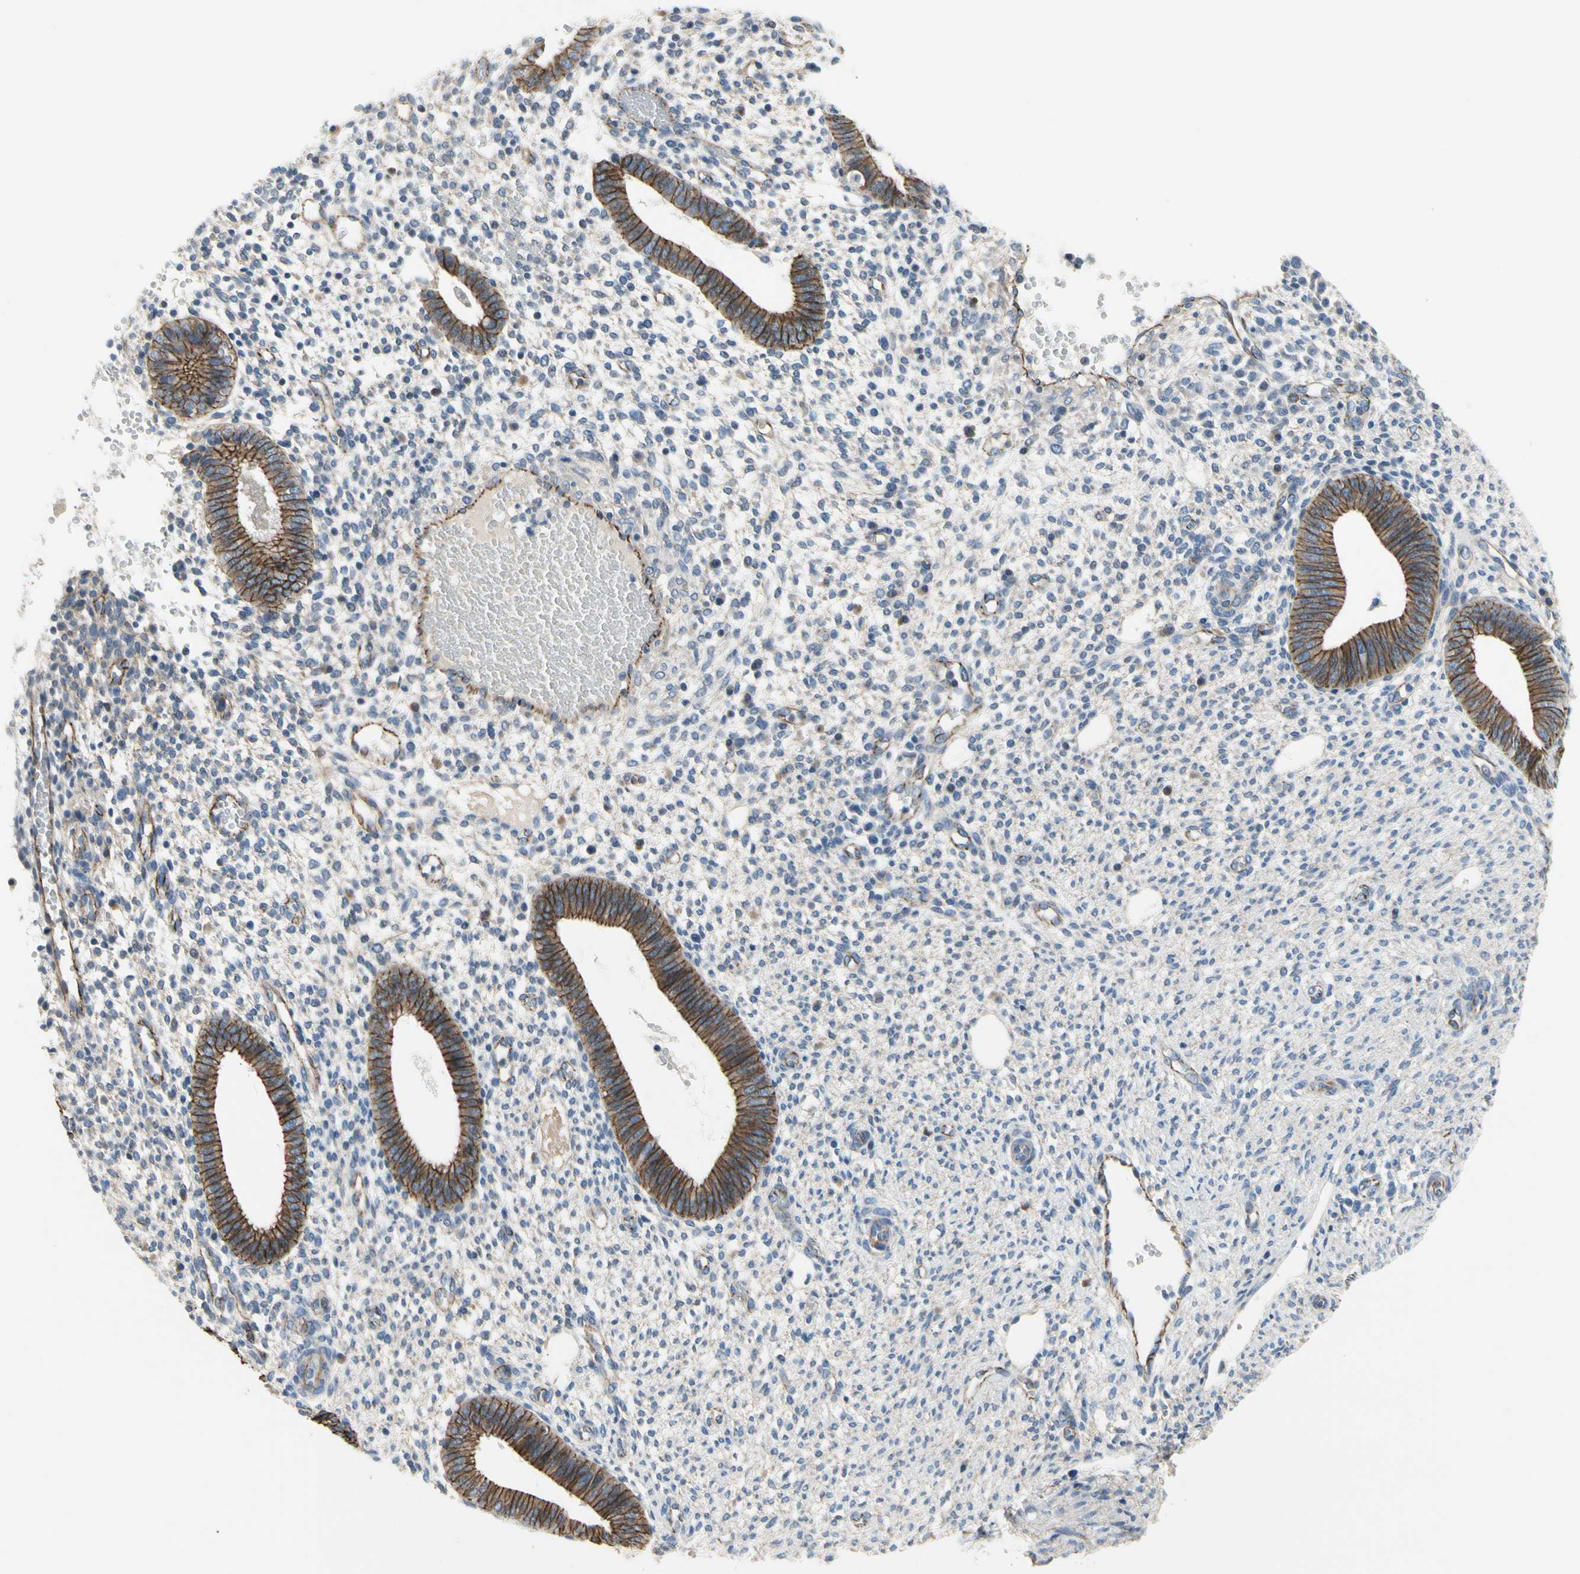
{"staining": {"intensity": "negative", "quantity": "none", "location": "none"}, "tissue": "endometrium", "cell_type": "Cells in endometrial stroma", "image_type": "normal", "snomed": [{"axis": "morphology", "description": "Normal tissue, NOS"}, {"axis": "topography", "description": "Endometrium"}], "caption": "An IHC histopathology image of unremarkable endometrium is shown. There is no staining in cells in endometrial stroma of endometrium. (Stains: DAB (3,3'-diaminobenzidine) IHC with hematoxylin counter stain, Microscopy: brightfield microscopy at high magnification).", "gene": "LGR6", "patient": {"sex": "female", "age": 35}}